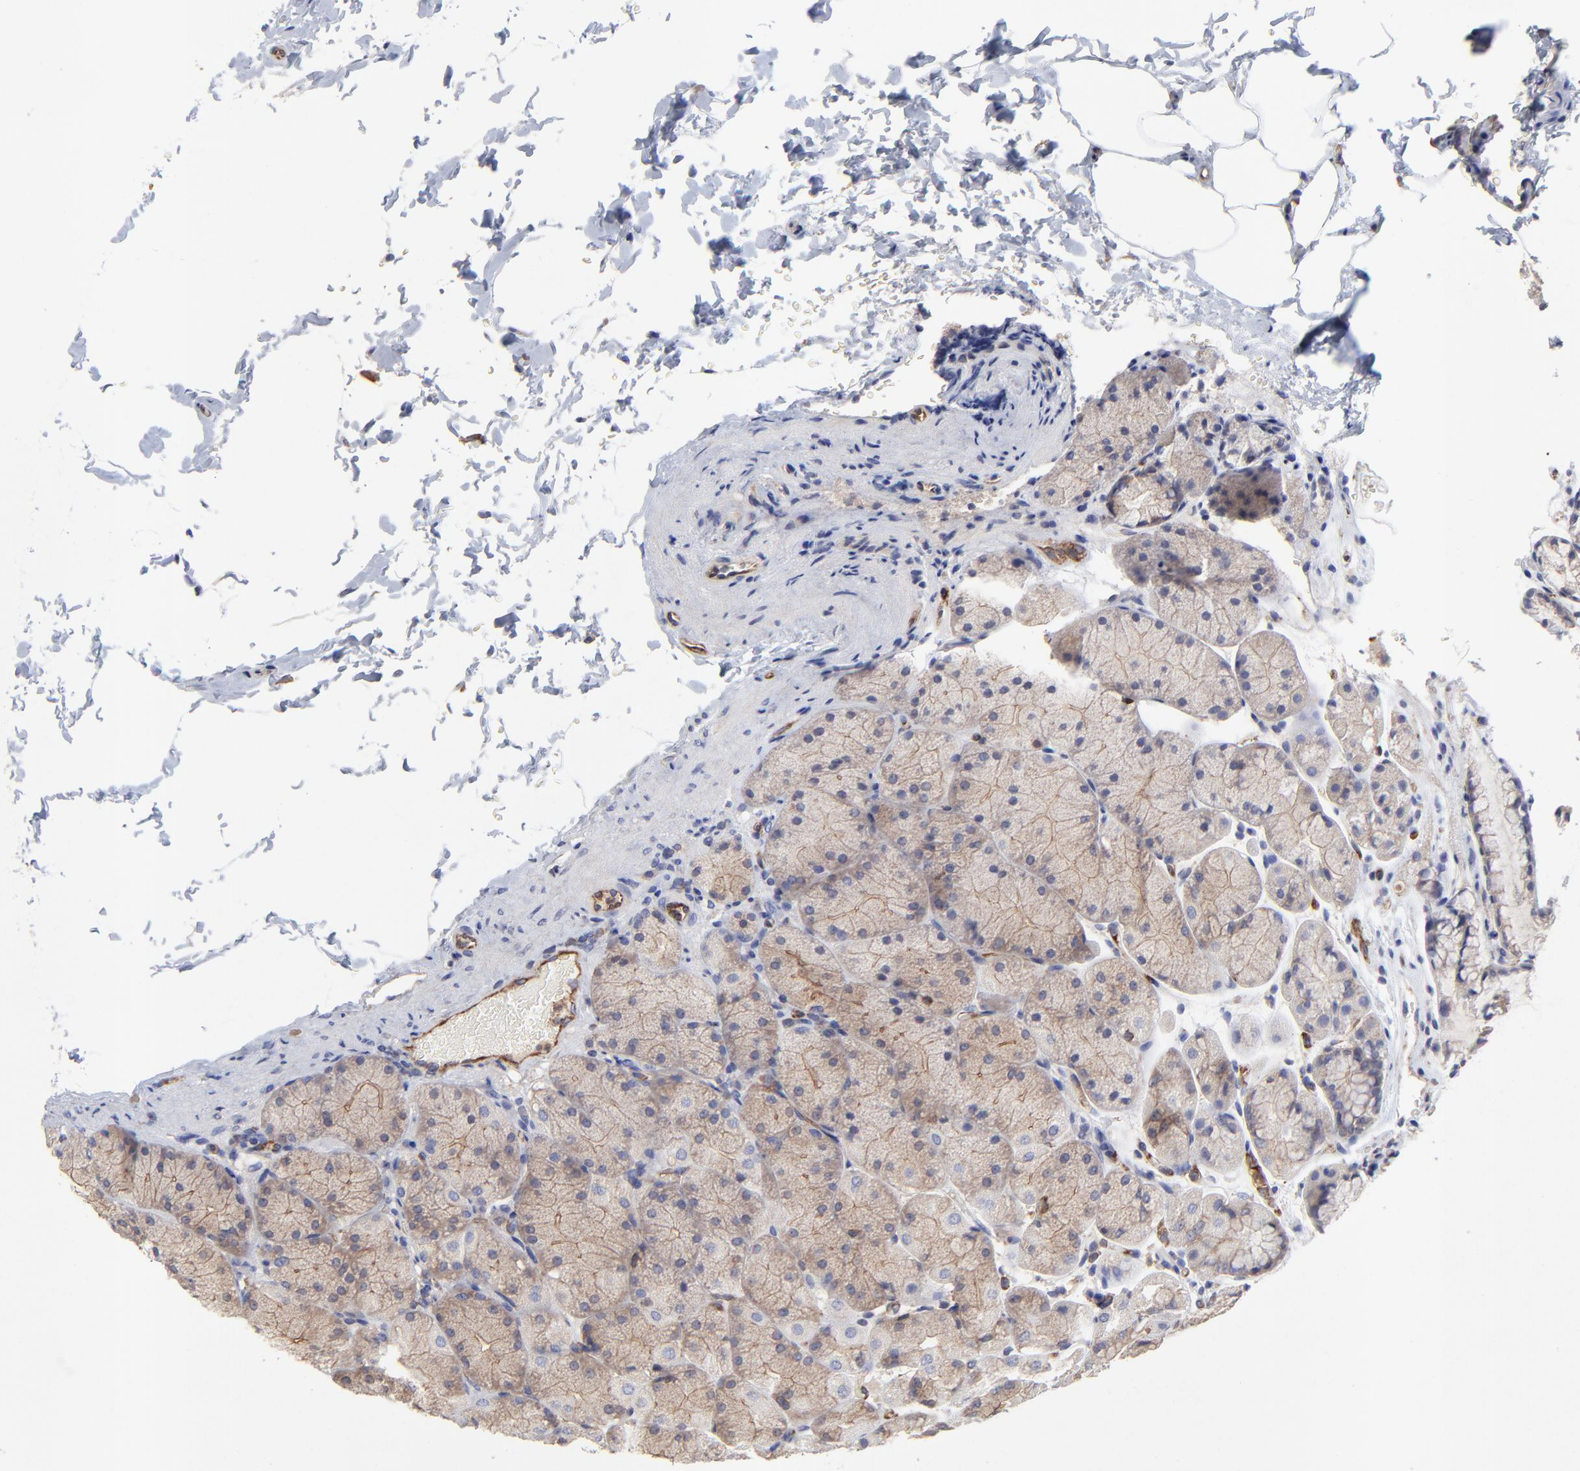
{"staining": {"intensity": "weak", "quantity": ">75%", "location": "cytoplasmic/membranous"}, "tissue": "stomach", "cell_type": "Glandular cells", "image_type": "normal", "snomed": [{"axis": "morphology", "description": "Normal tissue, NOS"}, {"axis": "topography", "description": "Stomach, upper"}], "caption": "A low amount of weak cytoplasmic/membranous expression is present in approximately >75% of glandular cells in benign stomach. The staining was performed using DAB to visualize the protein expression in brown, while the nuclei were stained in blue with hematoxylin (Magnification: 20x).", "gene": "SULF2", "patient": {"sex": "female", "age": 56}}